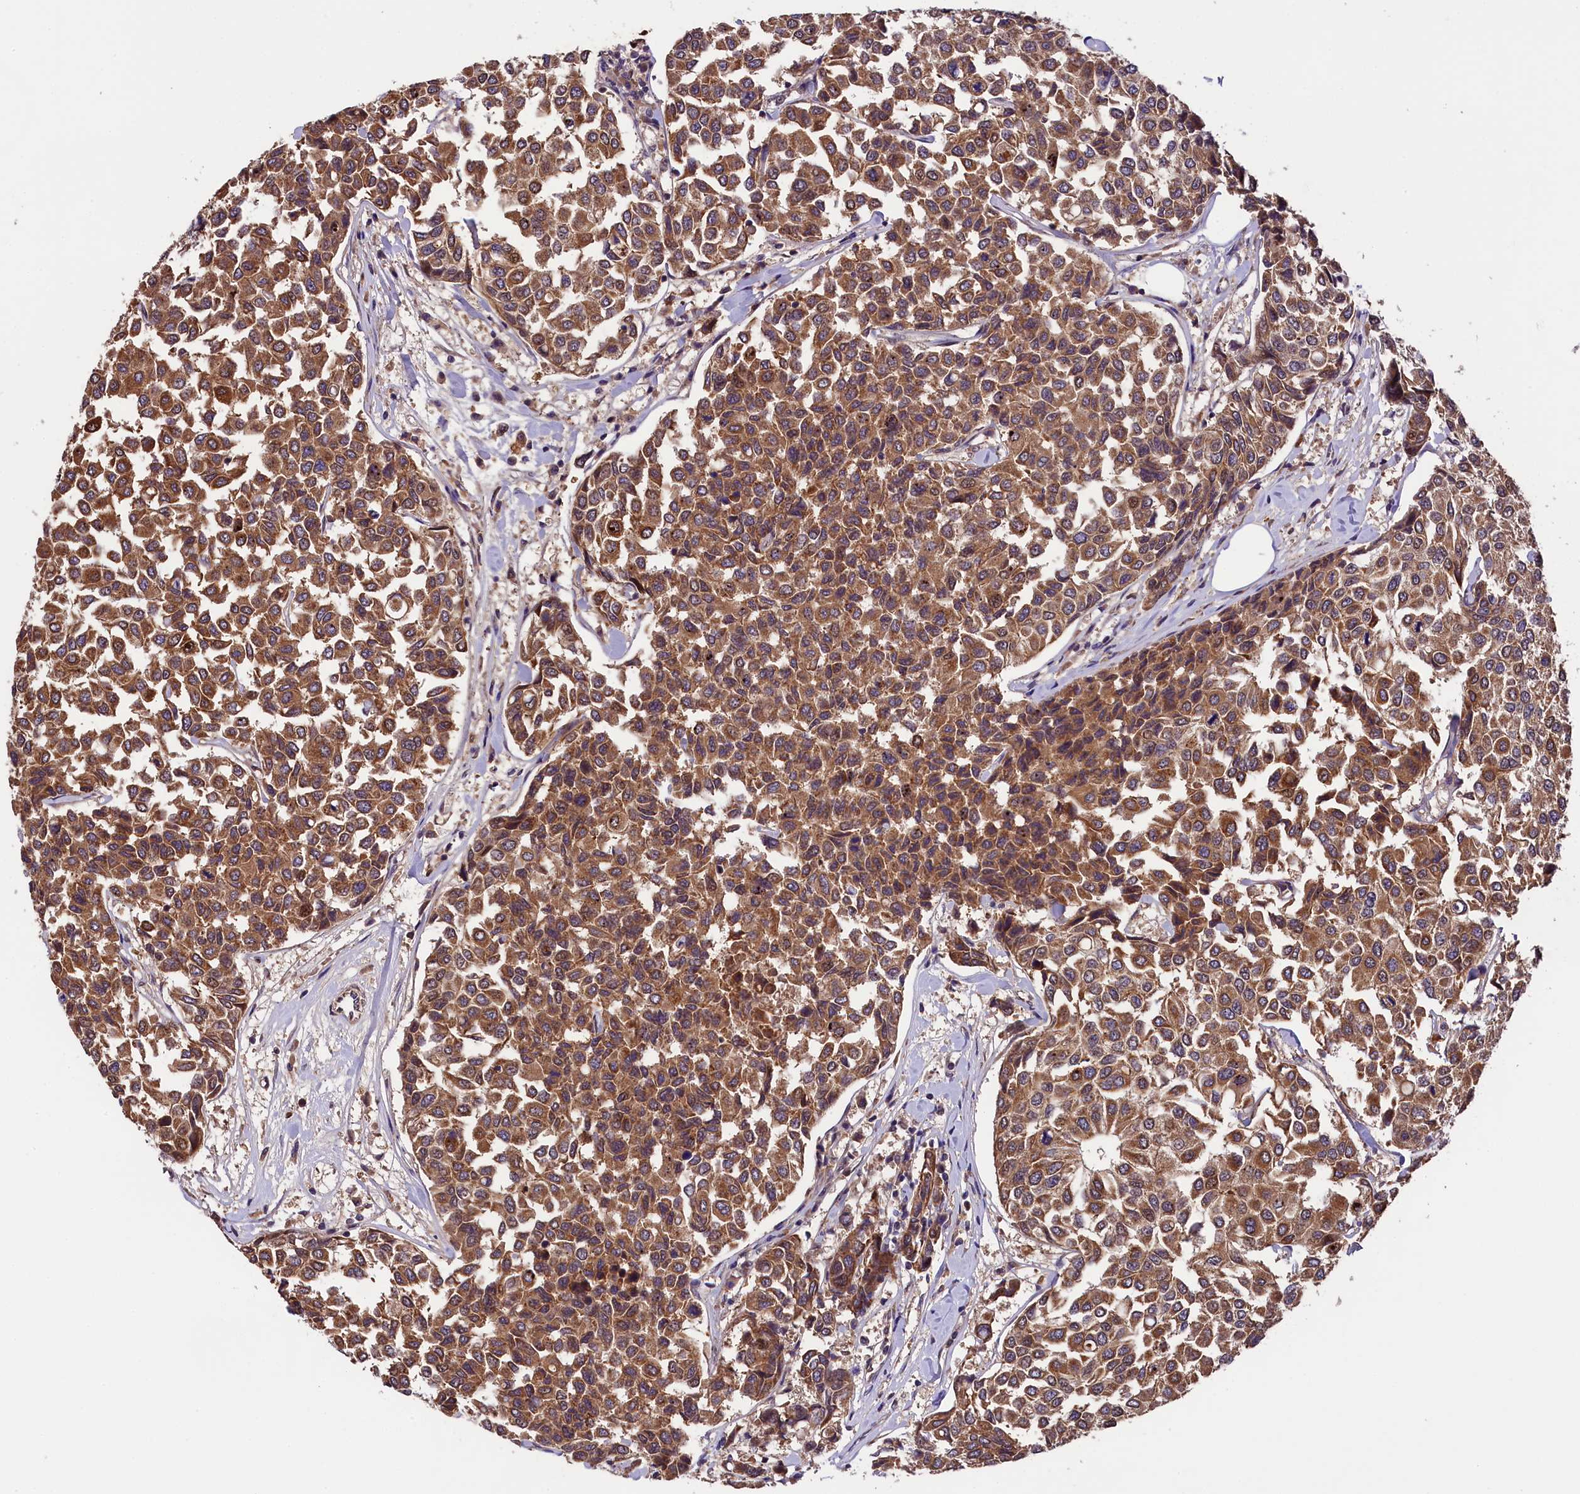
{"staining": {"intensity": "moderate", "quantity": ">75%", "location": "cytoplasmic/membranous"}, "tissue": "breast cancer", "cell_type": "Tumor cells", "image_type": "cancer", "snomed": [{"axis": "morphology", "description": "Duct carcinoma"}, {"axis": "topography", "description": "Breast"}], "caption": "Immunohistochemistry of human infiltrating ductal carcinoma (breast) reveals medium levels of moderate cytoplasmic/membranous positivity in approximately >75% of tumor cells.", "gene": "DOHH", "patient": {"sex": "female", "age": 55}}